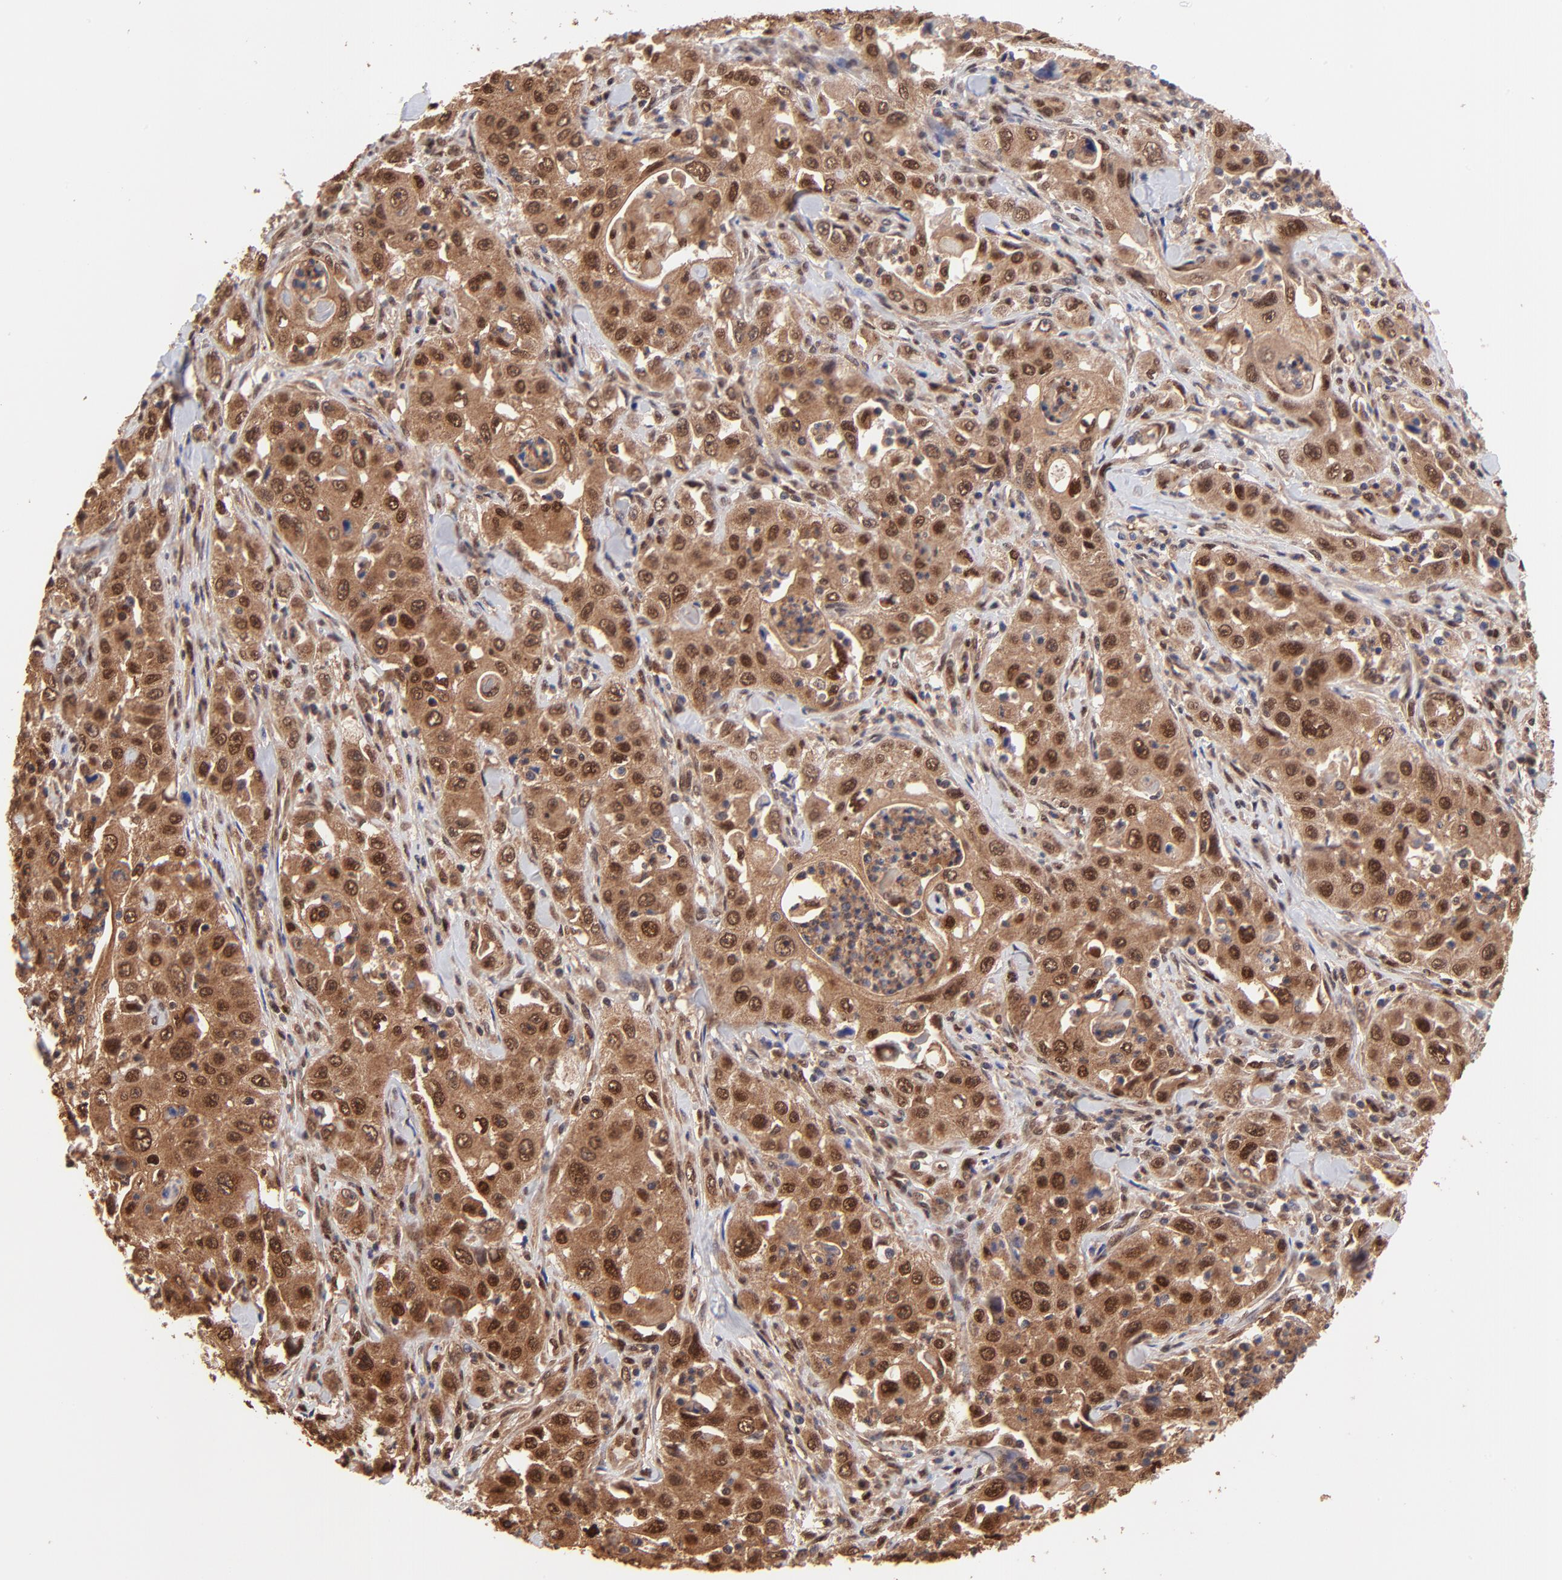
{"staining": {"intensity": "strong", "quantity": ">75%", "location": "cytoplasmic/membranous,nuclear"}, "tissue": "pancreatic cancer", "cell_type": "Tumor cells", "image_type": "cancer", "snomed": [{"axis": "morphology", "description": "Adenocarcinoma, NOS"}, {"axis": "topography", "description": "Pancreas"}], "caption": "This photomicrograph shows pancreatic cancer (adenocarcinoma) stained with IHC to label a protein in brown. The cytoplasmic/membranous and nuclear of tumor cells show strong positivity for the protein. Nuclei are counter-stained blue.", "gene": "PSMA6", "patient": {"sex": "male", "age": 70}}